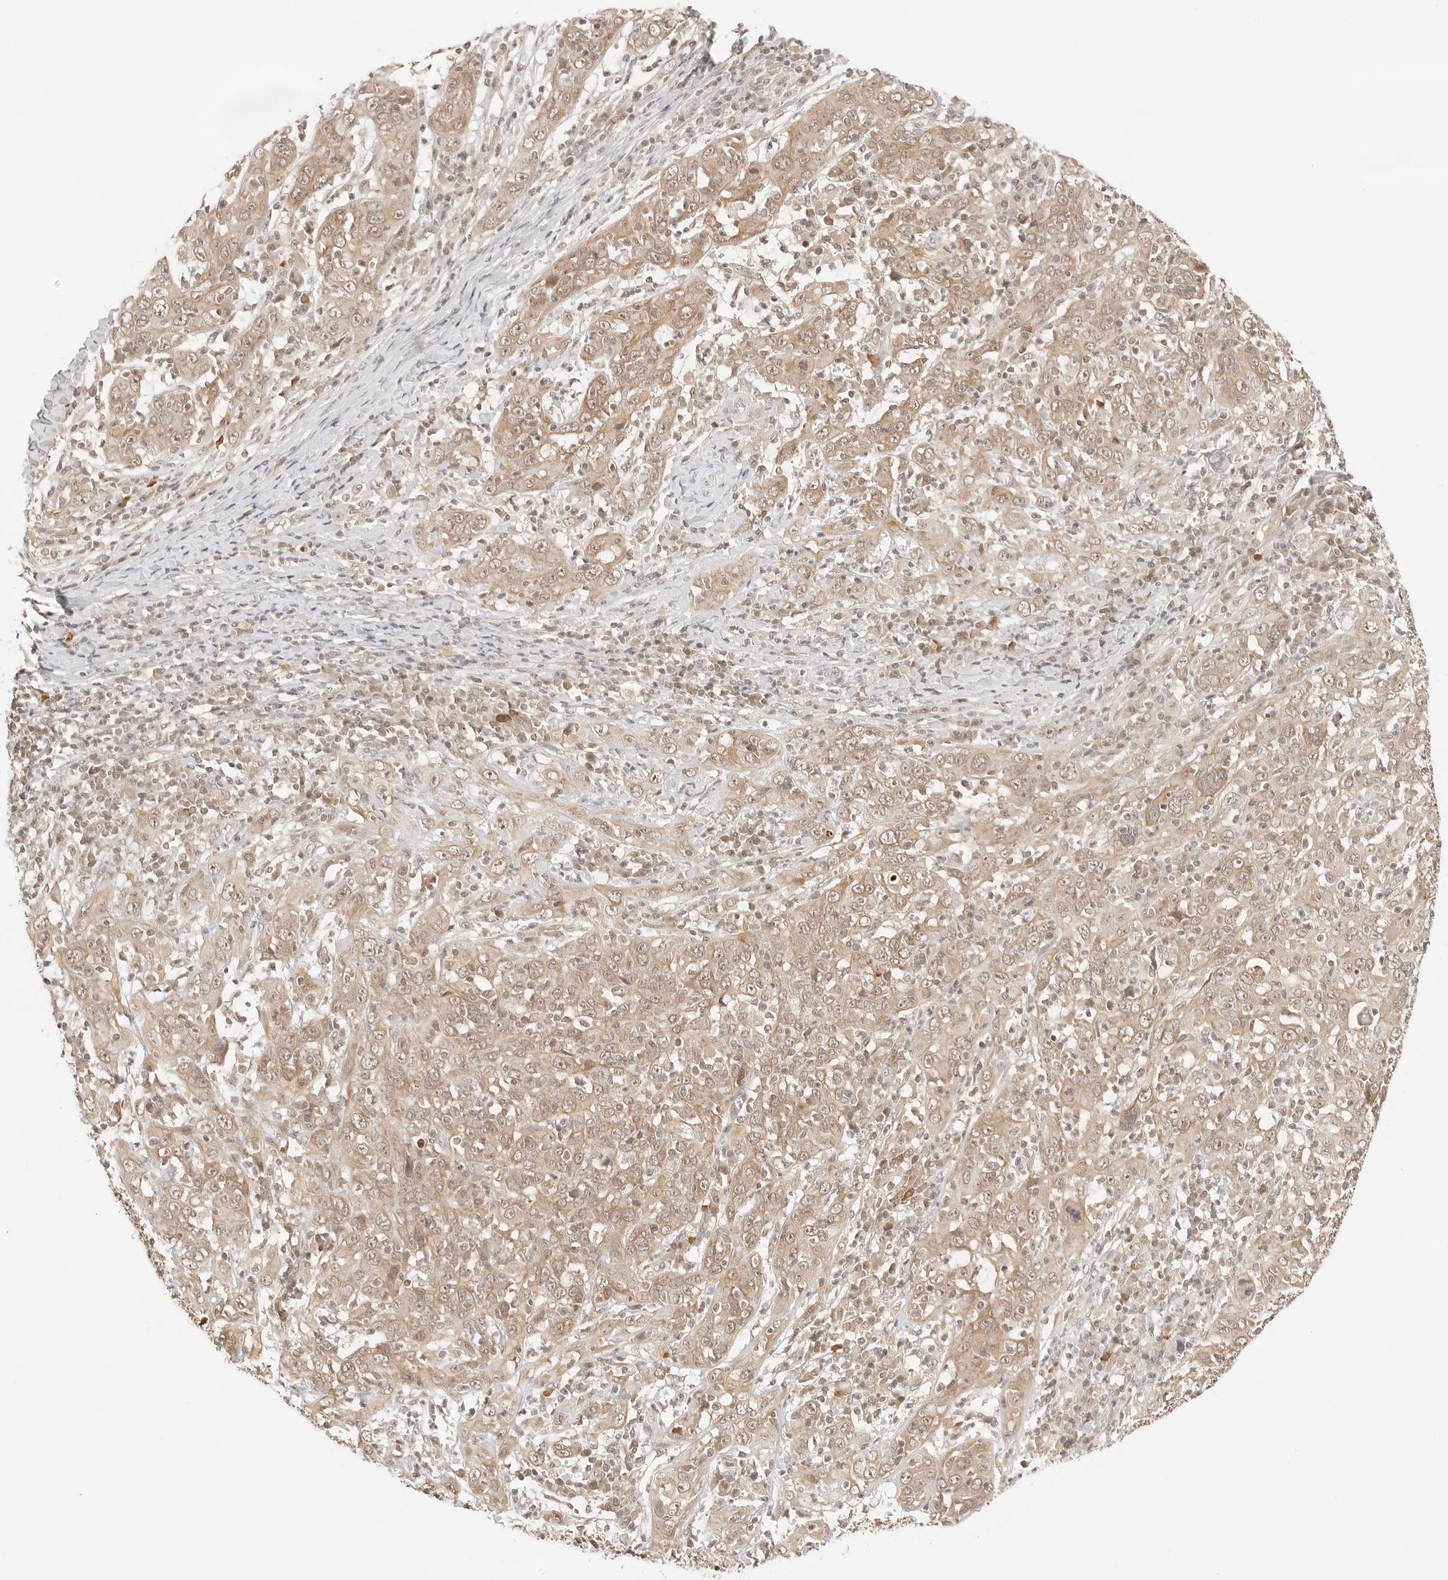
{"staining": {"intensity": "moderate", "quantity": ">75%", "location": "cytoplasmic/membranous,nuclear"}, "tissue": "cervical cancer", "cell_type": "Tumor cells", "image_type": "cancer", "snomed": [{"axis": "morphology", "description": "Squamous cell carcinoma, NOS"}, {"axis": "topography", "description": "Cervix"}], "caption": "Immunohistochemical staining of human cervical cancer (squamous cell carcinoma) displays moderate cytoplasmic/membranous and nuclear protein expression in approximately >75% of tumor cells.", "gene": "SEPTIN4", "patient": {"sex": "female", "age": 46}}